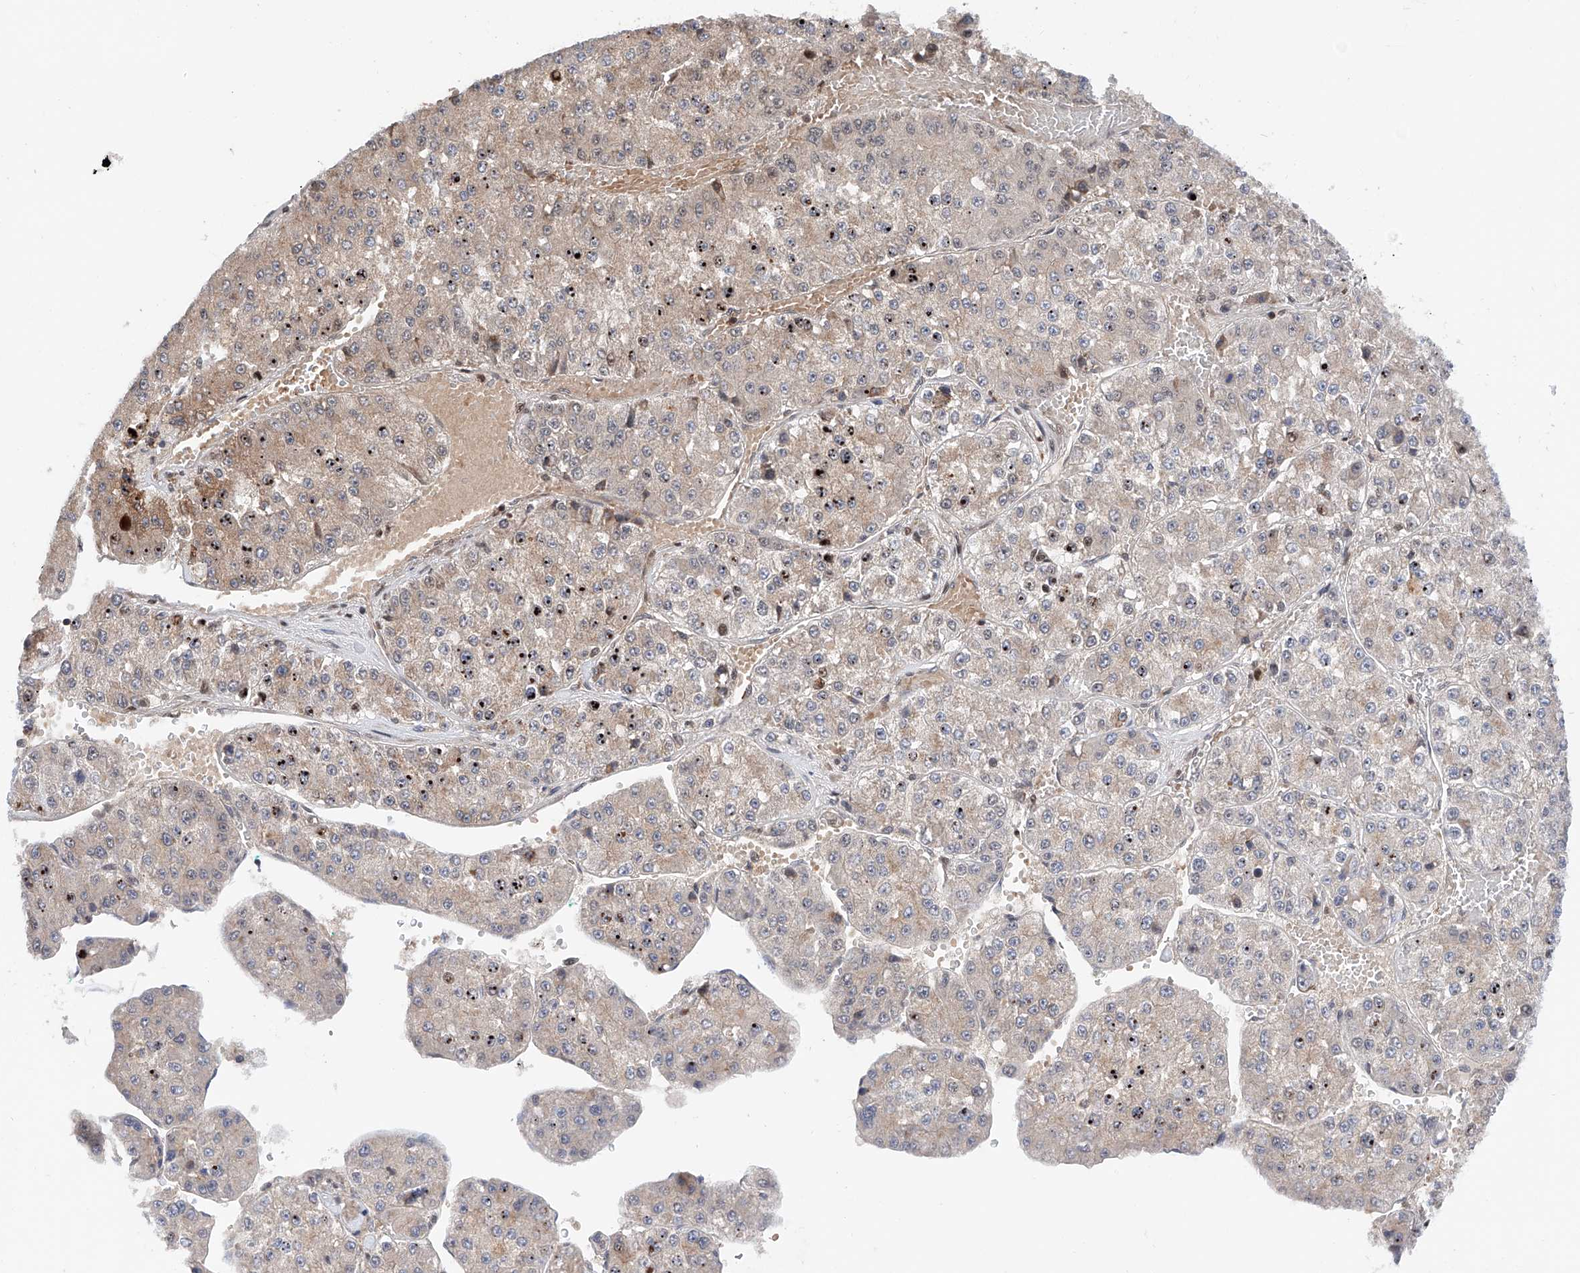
{"staining": {"intensity": "weak", "quantity": "<25%", "location": "cytoplasmic/membranous"}, "tissue": "liver cancer", "cell_type": "Tumor cells", "image_type": "cancer", "snomed": [{"axis": "morphology", "description": "Carcinoma, Hepatocellular, NOS"}, {"axis": "topography", "description": "Liver"}], "caption": "Image shows no protein positivity in tumor cells of liver hepatocellular carcinoma tissue.", "gene": "SNRNP200", "patient": {"sex": "female", "age": 73}}